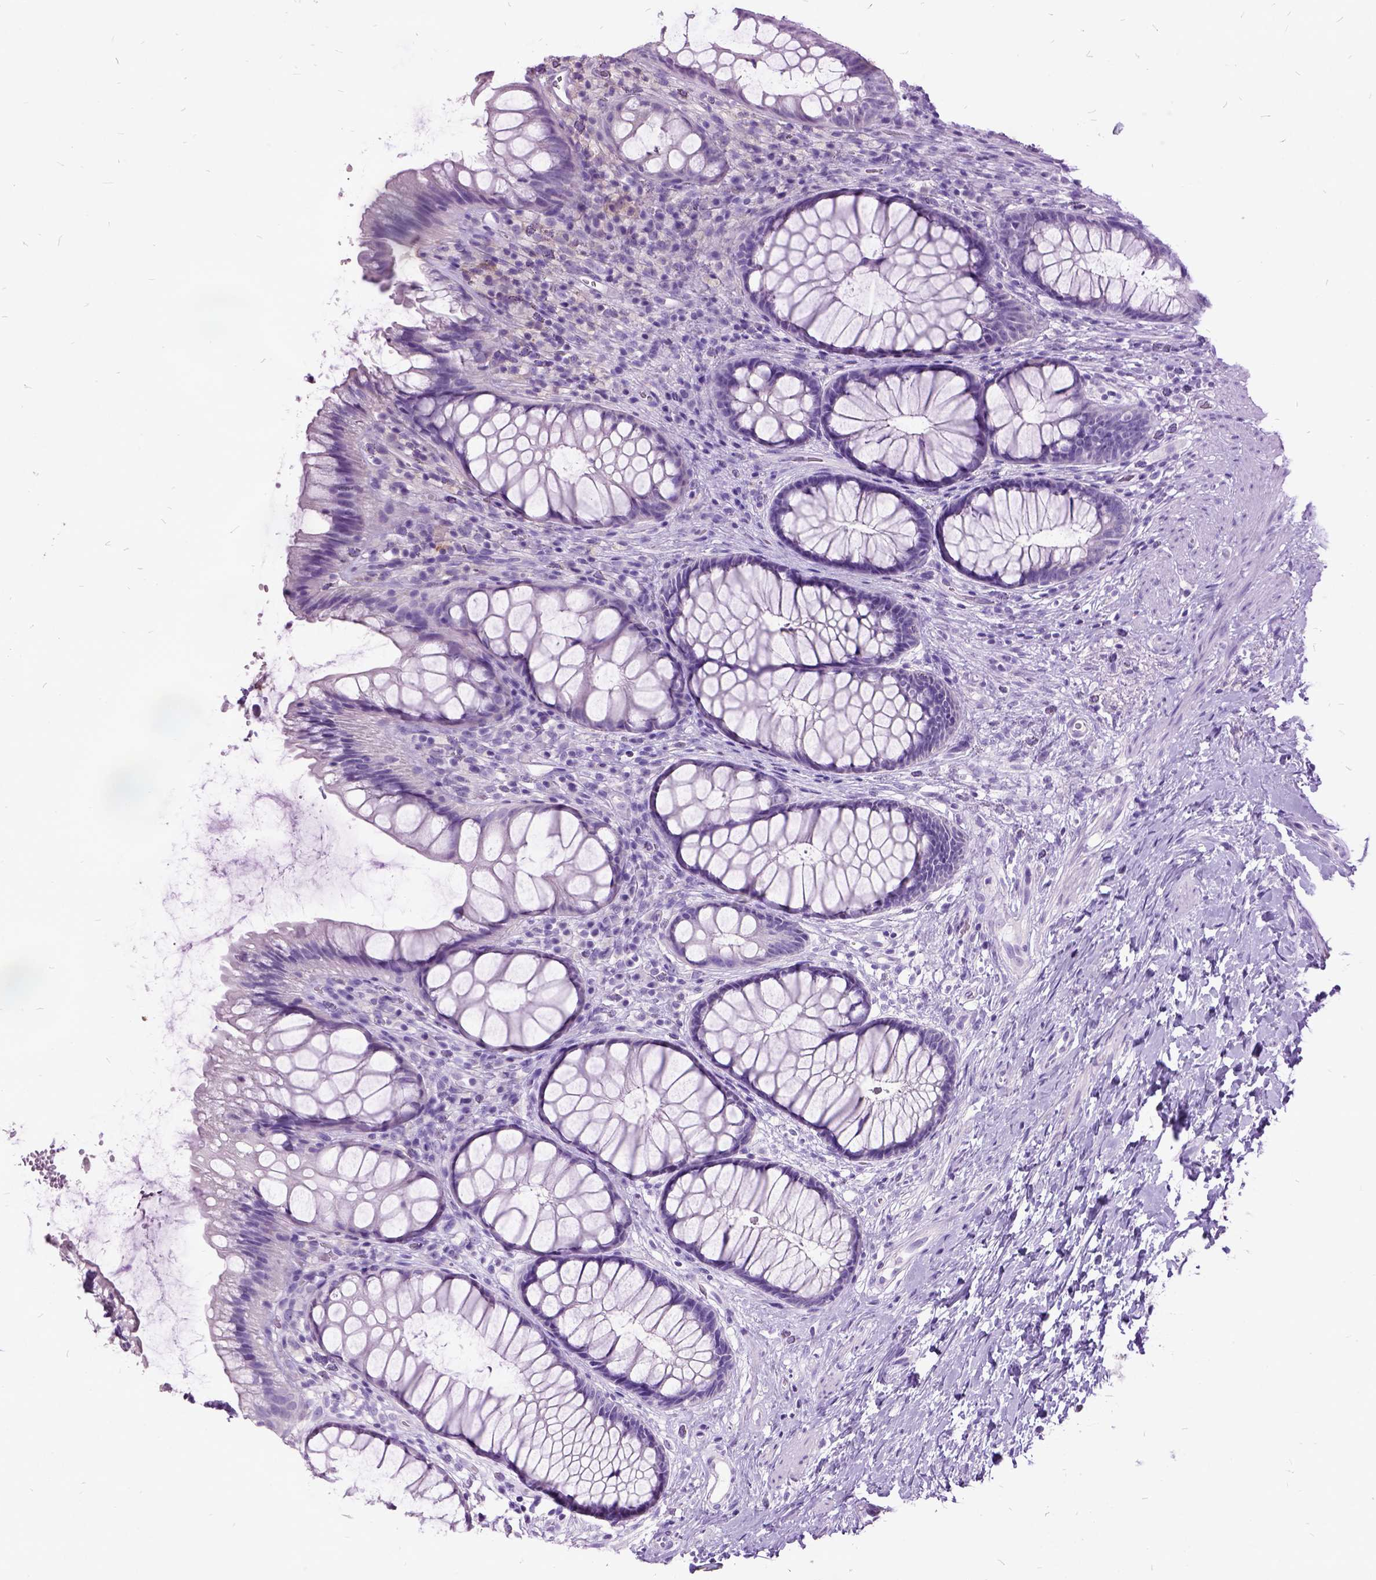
{"staining": {"intensity": "negative", "quantity": "none", "location": "none"}, "tissue": "rectum", "cell_type": "Glandular cells", "image_type": "normal", "snomed": [{"axis": "morphology", "description": "Normal tissue, NOS"}, {"axis": "topography", "description": "Smooth muscle"}, {"axis": "topography", "description": "Rectum"}], "caption": "The histopathology image displays no significant staining in glandular cells of rectum. (Stains: DAB (3,3'-diaminobenzidine) immunohistochemistry with hematoxylin counter stain, Microscopy: brightfield microscopy at high magnification).", "gene": "MME", "patient": {"sex": "male", "age": 53}}